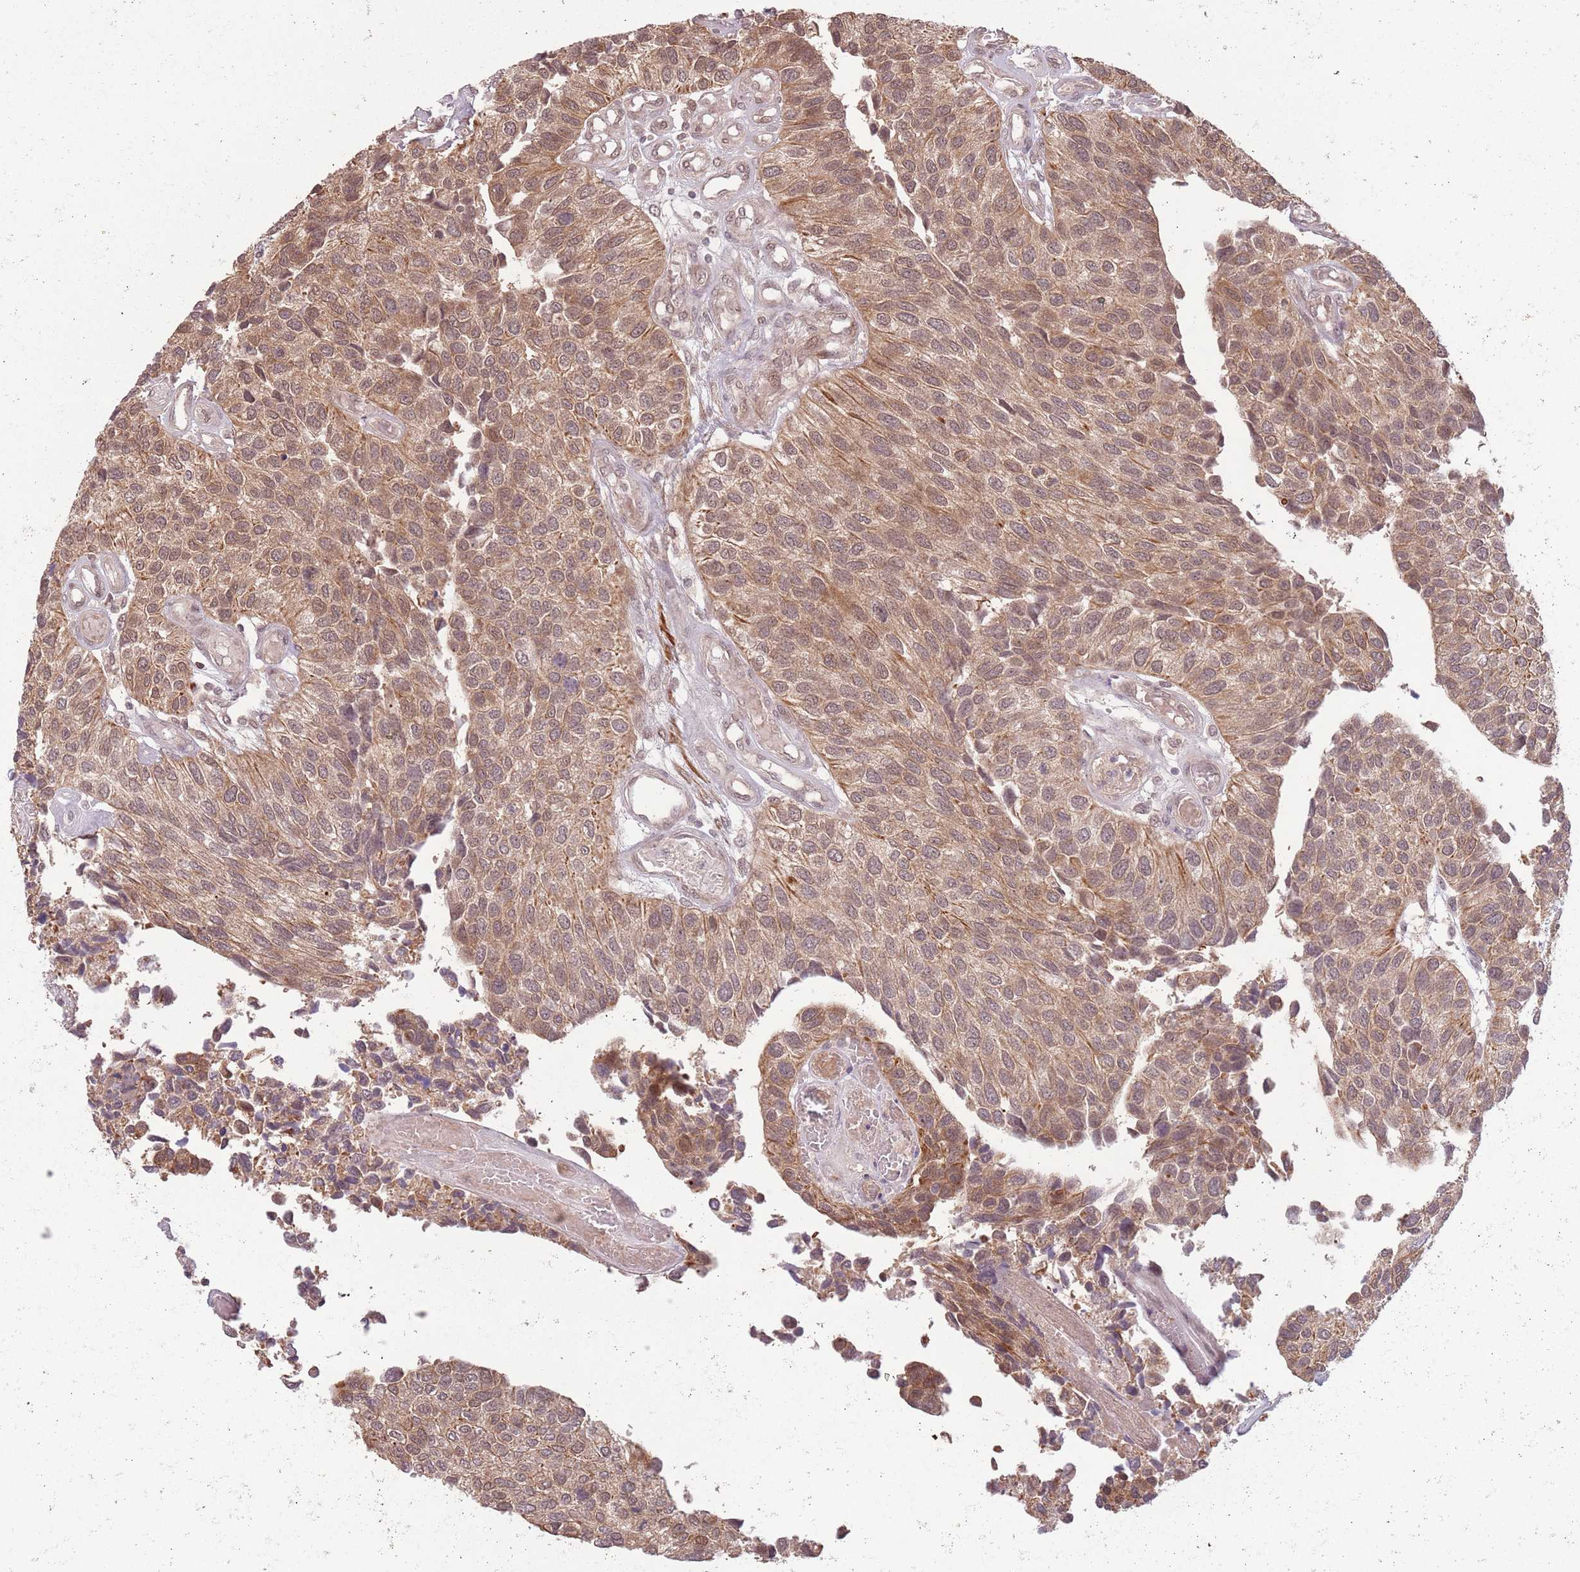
{"staining": {"intensity": "moderate", "quantity": ">75%", "location": "cytoplasmic/membranous,nuclear"}, "tissue": "urothelial cancer", "cell_type": "Tumor cells", "image_type": "cancer", "snomed": [{"axis": "morphology", "description": "Urothelial carcinoma, NOS"}, {"axis": "topography", "description": "Urinary bladder"}], "caption": "The immunohistochemical stain labels moderate cytoplasmic/membranous and nuclear expression in tumor cells of urothelial cancer tissue.", "gene": "CCDC154", "patient": {"sex": "male", "age": 55}}